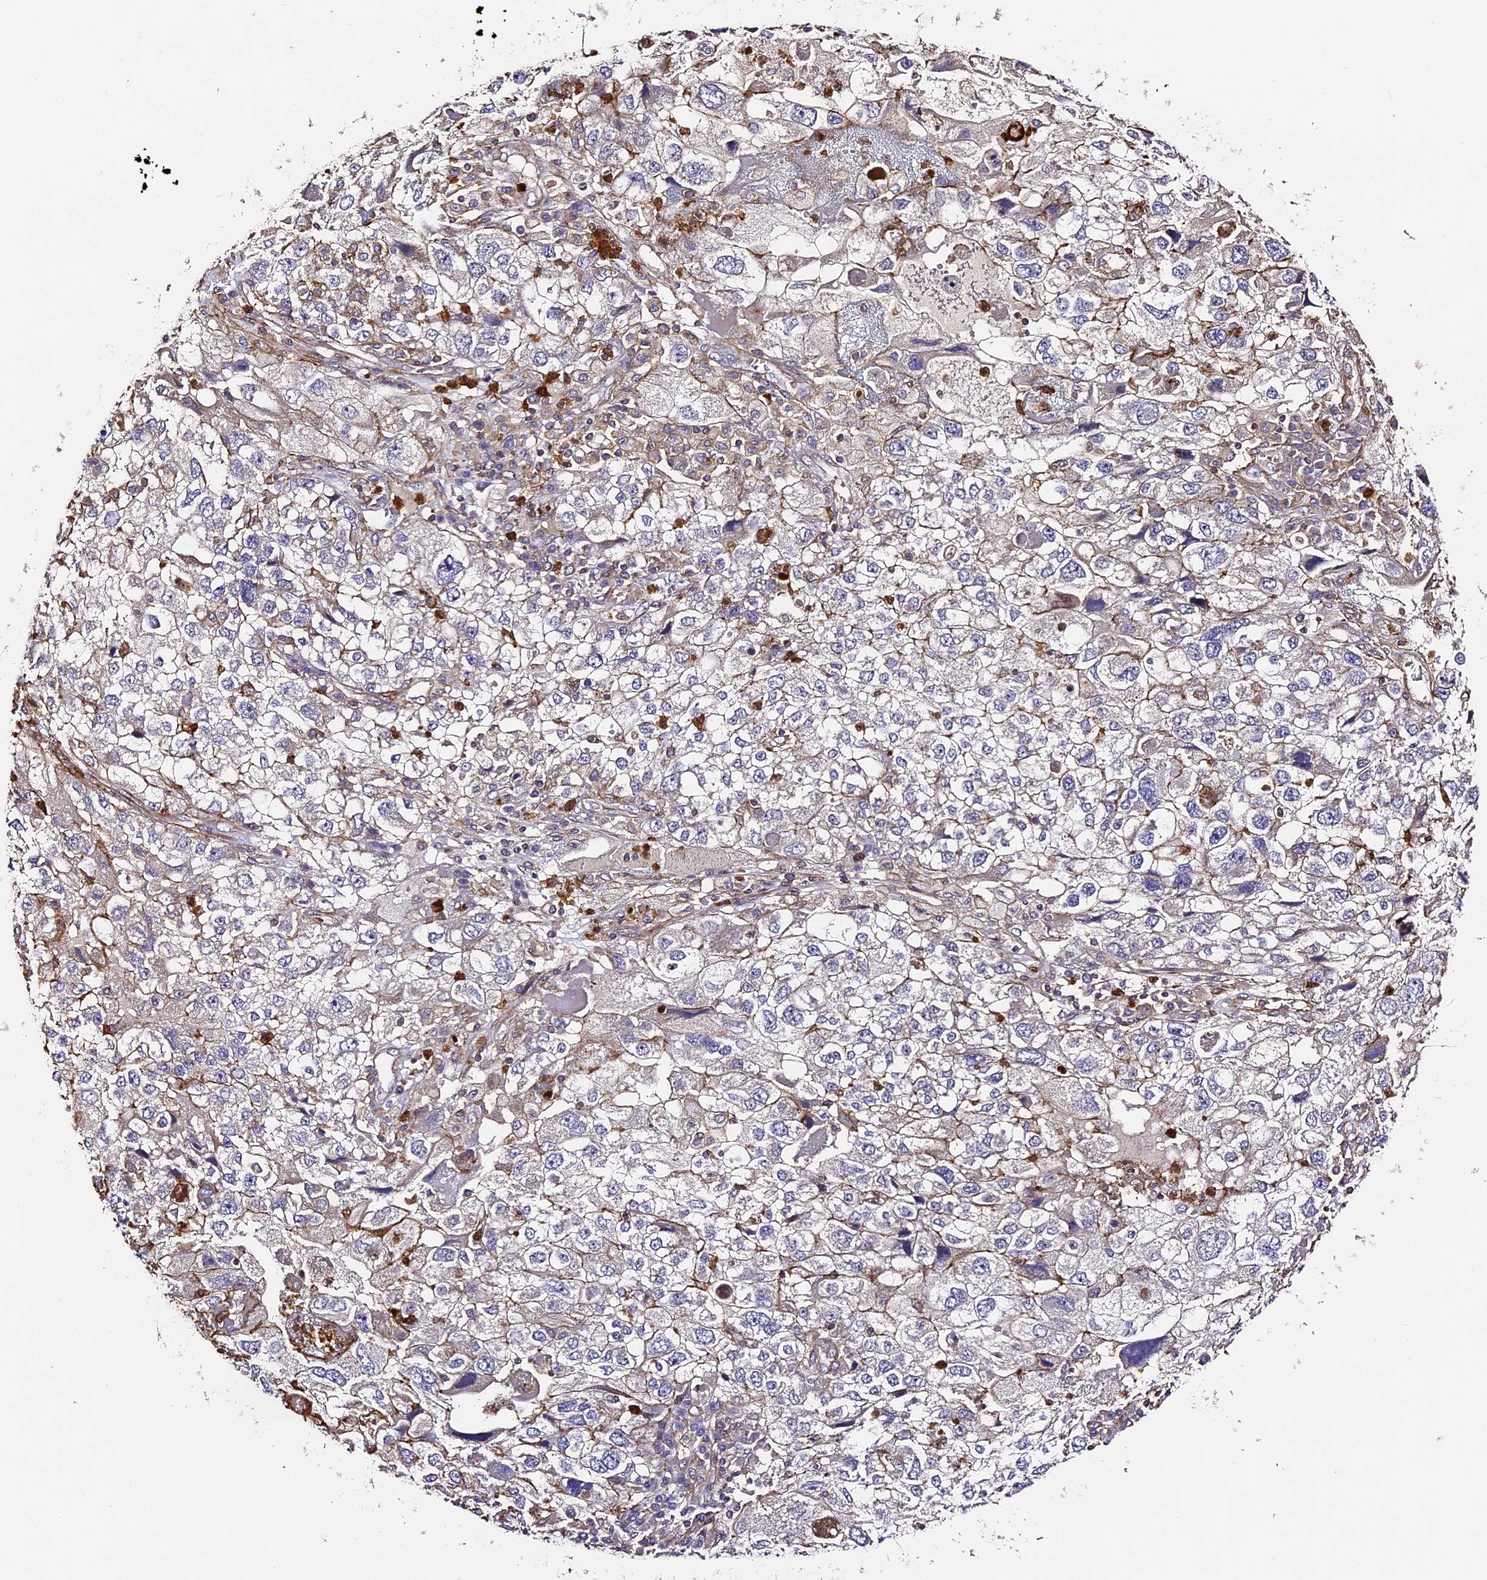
{"staining": {"intensity": "weak", "quantity": "<25%", "location": "cytoplasmic/membranous"}, "tissue": "endometrial cancer", "cell_type": "Tumor cells", "image_type": "cancer", "snomed": [{"axis": "morphology", "description": "Adenocarcinoma, NOS"}, {"axis": "topography", "description": "Endometrium"}], "caption": "High magnification brightfield microscopy of endometrial cancer stained with DAB (brown) and counterstained with hematoxylin (blue): tumor cells show no significant positivity.", "gene": "RAPSN", "patient": {"sex": "female", "age": 49}}